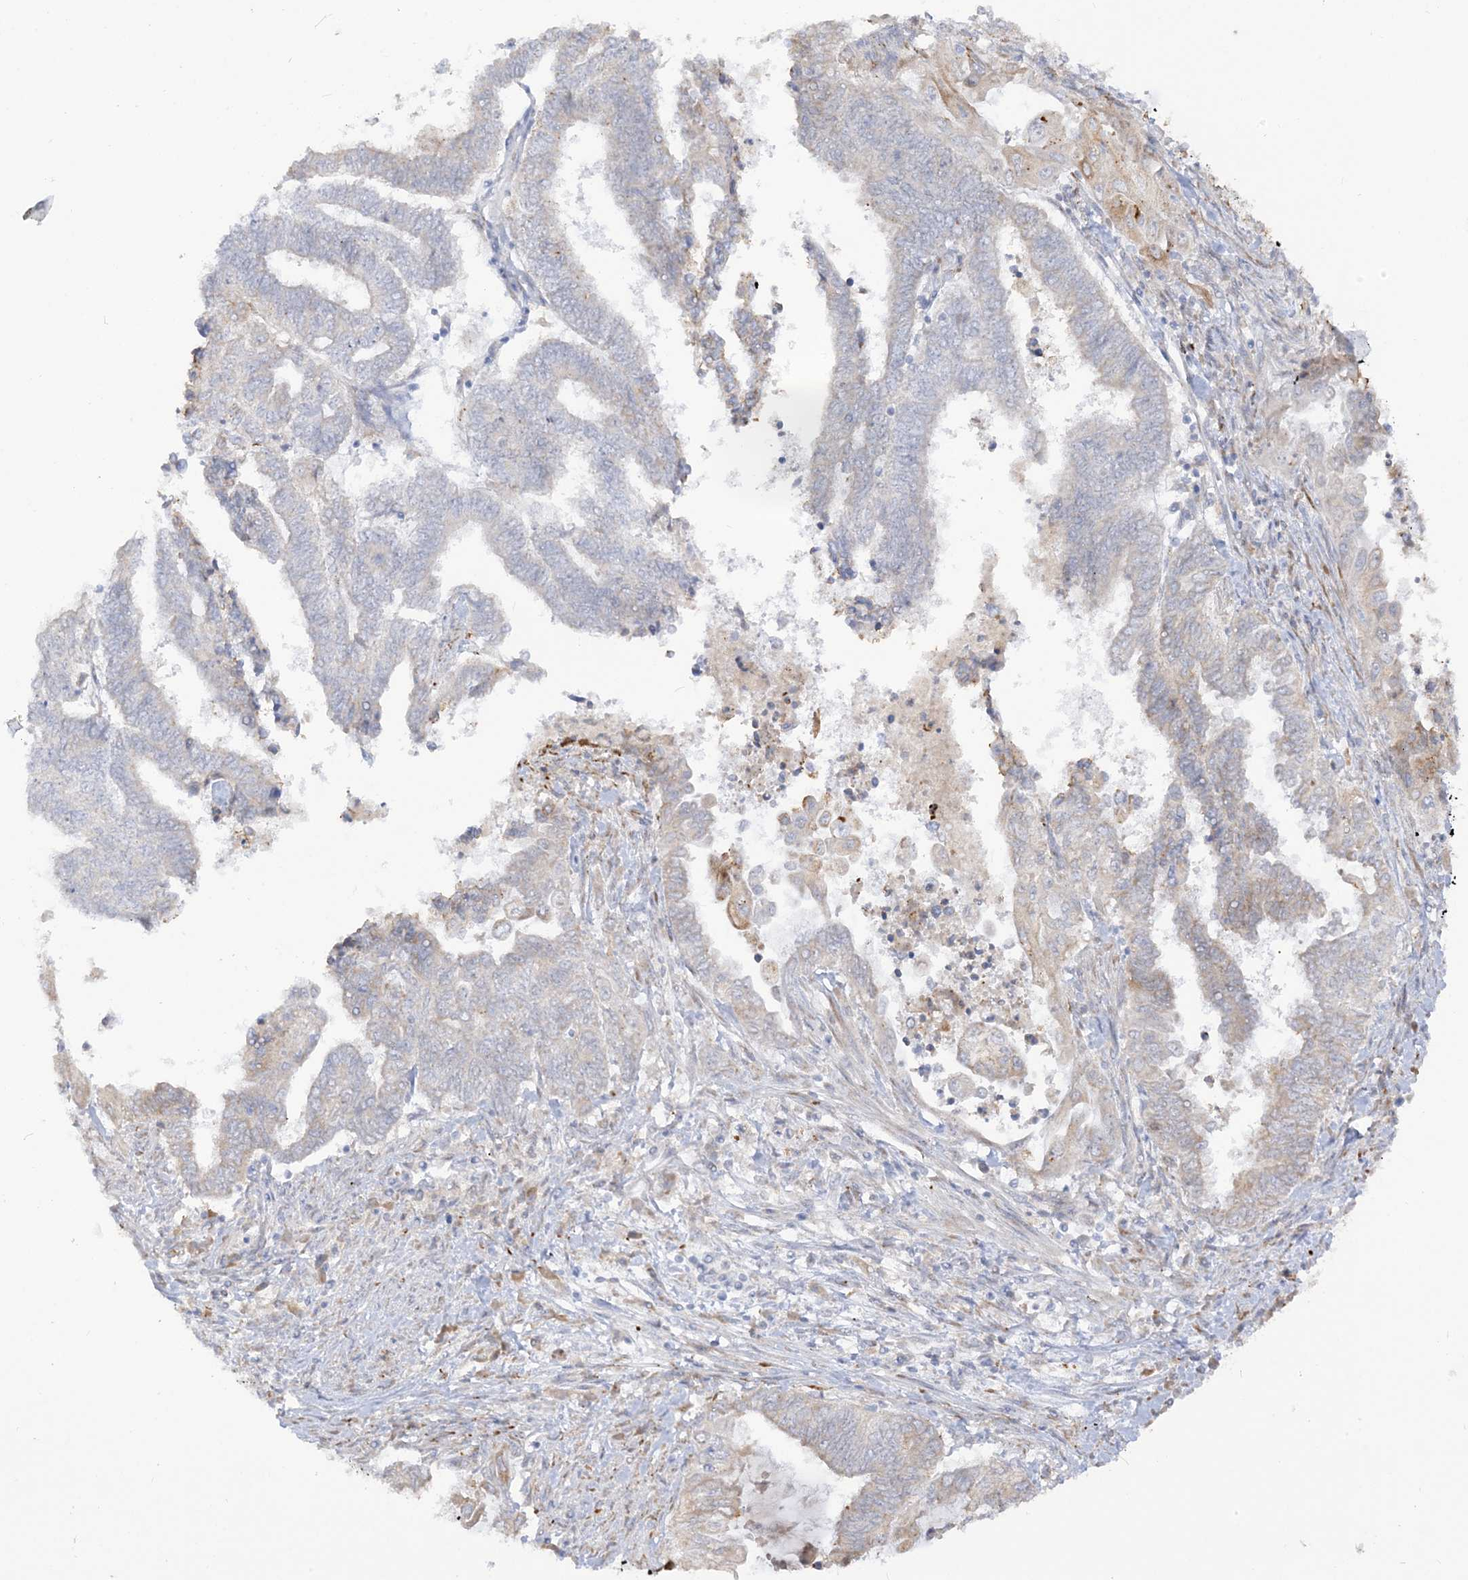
{"staining": {"intensity": "negative", "quantity": "none", "location": "none"}, "tissue": "endometrial cancer", "cell_type": "Tumor cells", "image_type": "cancer", "snomed": [{"axis": "morphology", "description": "Adenocarcinoma, NOS"}, {"axis": "topography", "description": "Uterus"}, {"axis": "topography", "description": "Endometrium"}], "caption": "This is a histopathology image of immunohistochemistry staining of endometrial adenocarcinoma, which shows no positivity in tumor cells.", "gene": "LOXL3", "patient": {"sex": "female", "age": 70}}